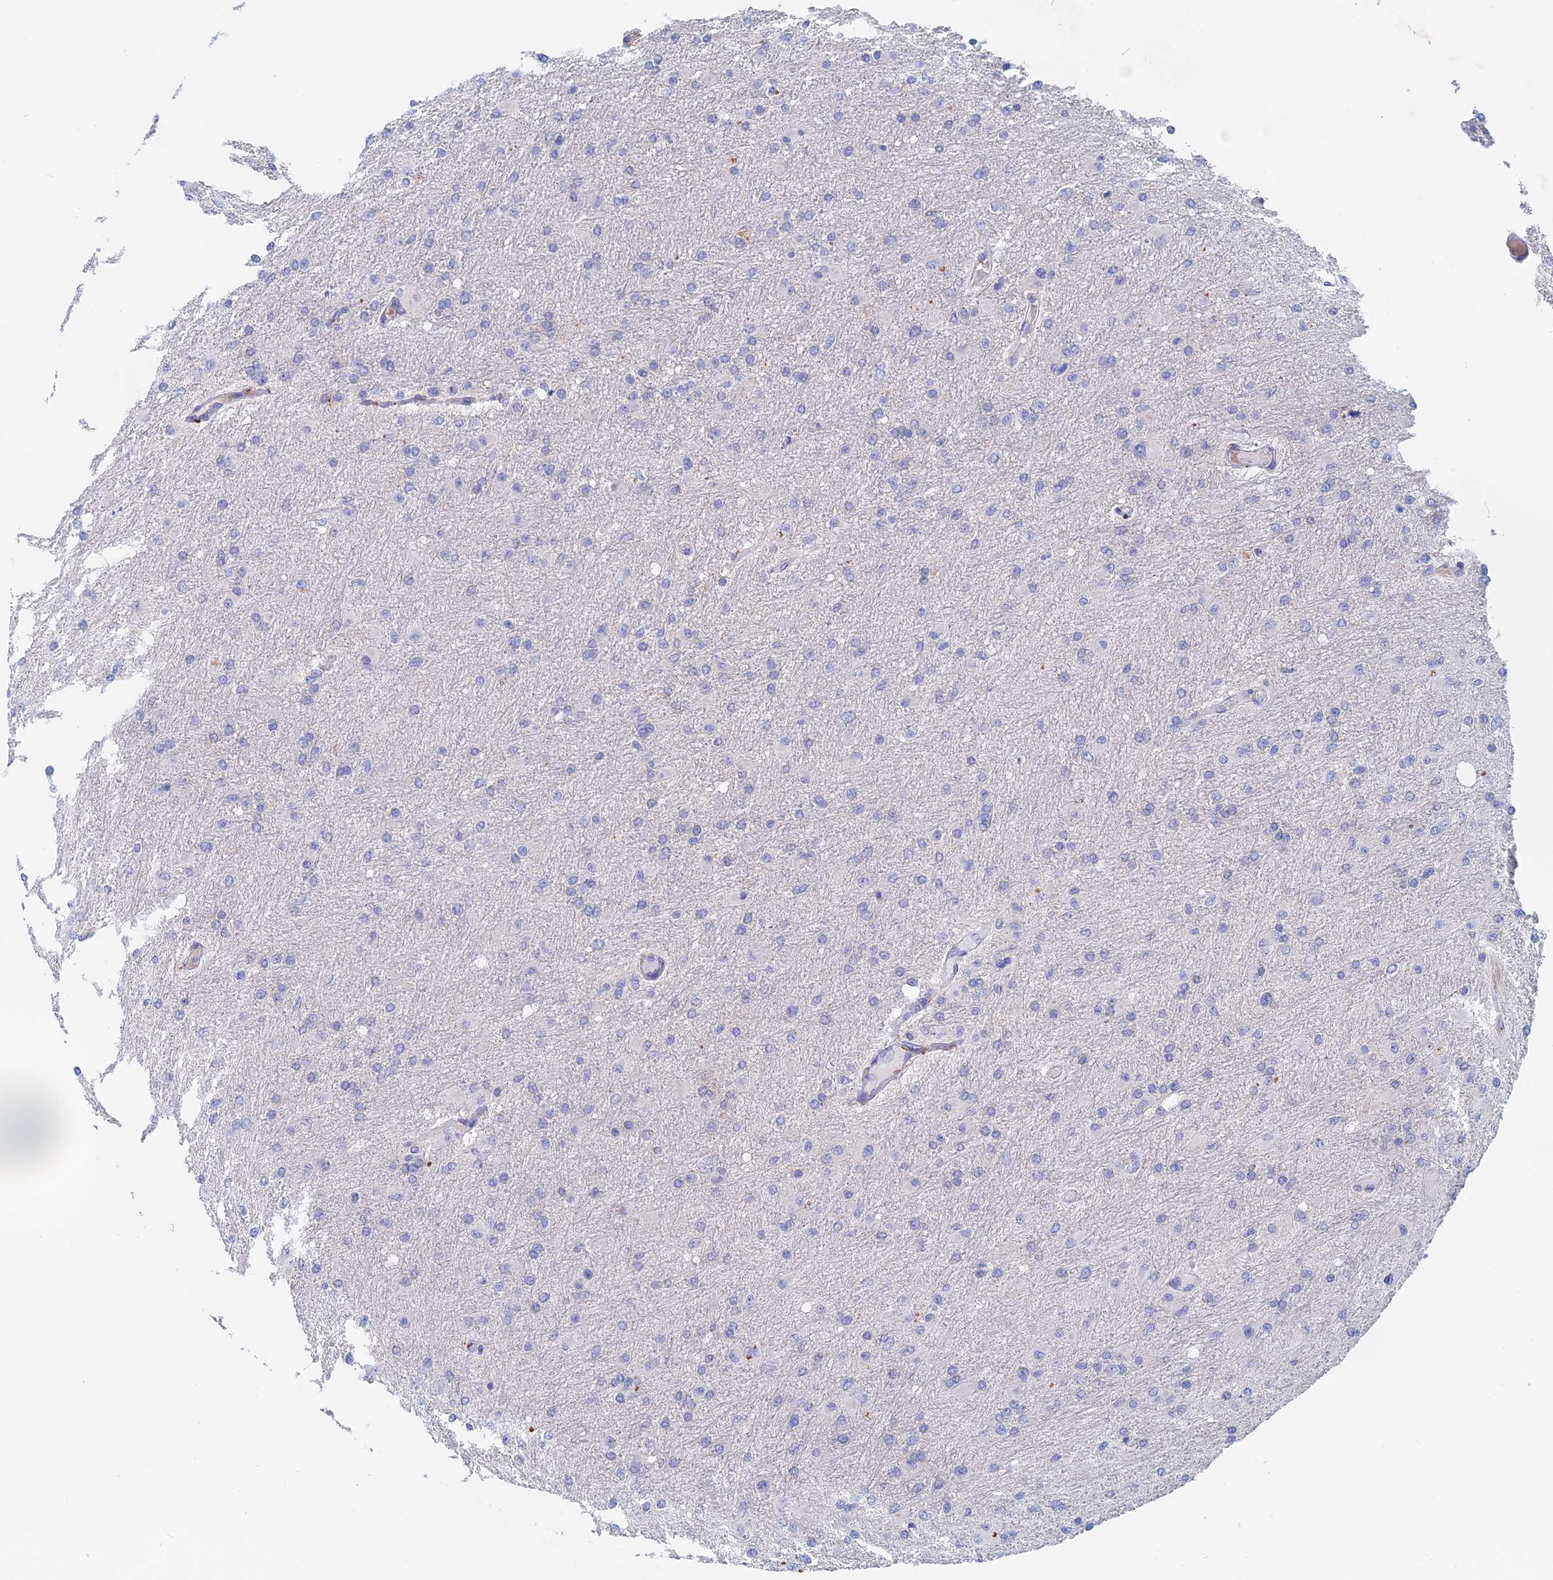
{"staining": {"intensity": "negative", "quantity": "none", "location": "none"}, "tissue": "glioma", "cell_type": "Tumor cells", "image_type": "cancer", "snomed": [{"axis": "morphology", "description": "Glioma, malignant, High grade"}, {"axis": "topography", "description": "Cerebral cortex"}], "caption": "Immunohistochemistry (IHC) image of neoplastic tissue: human malignant glioma (high-grade) stained with DAB (3,3'-diaminobenzidine) demonstrates no significant protein staining in tumor cells.", "gene": "ACP7", "patient": {"sex": "female", "age": 36}}